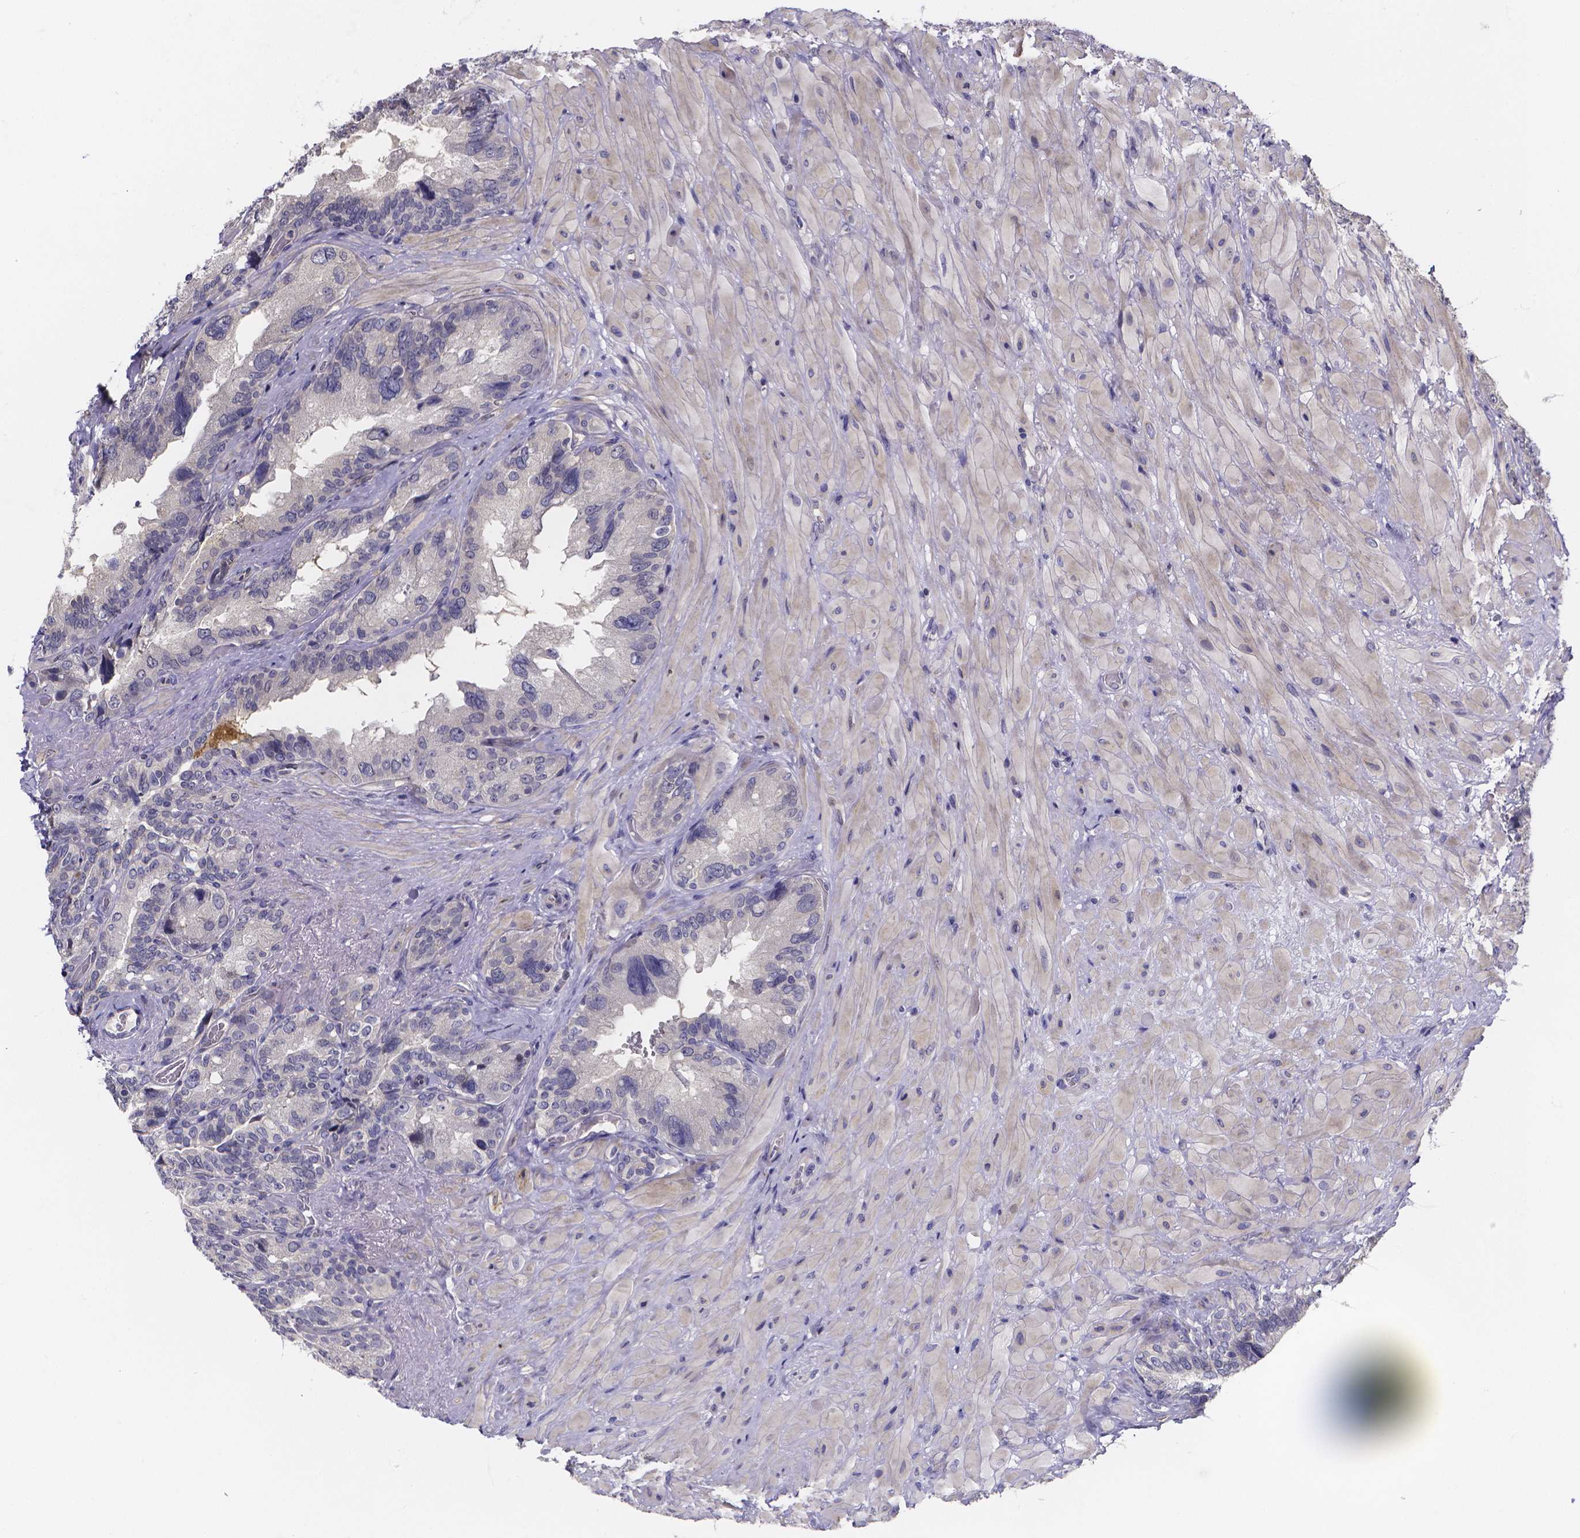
{"staining": {"intensity": "negative", "quantity": "none", "location": "none"}, "tissue": "seminal vesicle", "cell_type": "Glandular cells", "image_type": "normal", "snomed": [{"axis": "morphology", "description": "Normal tissue, NOS"}, {"axis": "topography", "description": "Seminal veicle"}], "caption": "The histopathology image demonstrates no staining of glandular cells in benign seminal vesicle.", "gene": "PAH", "patient": {"sex": "male", "age": 69}}